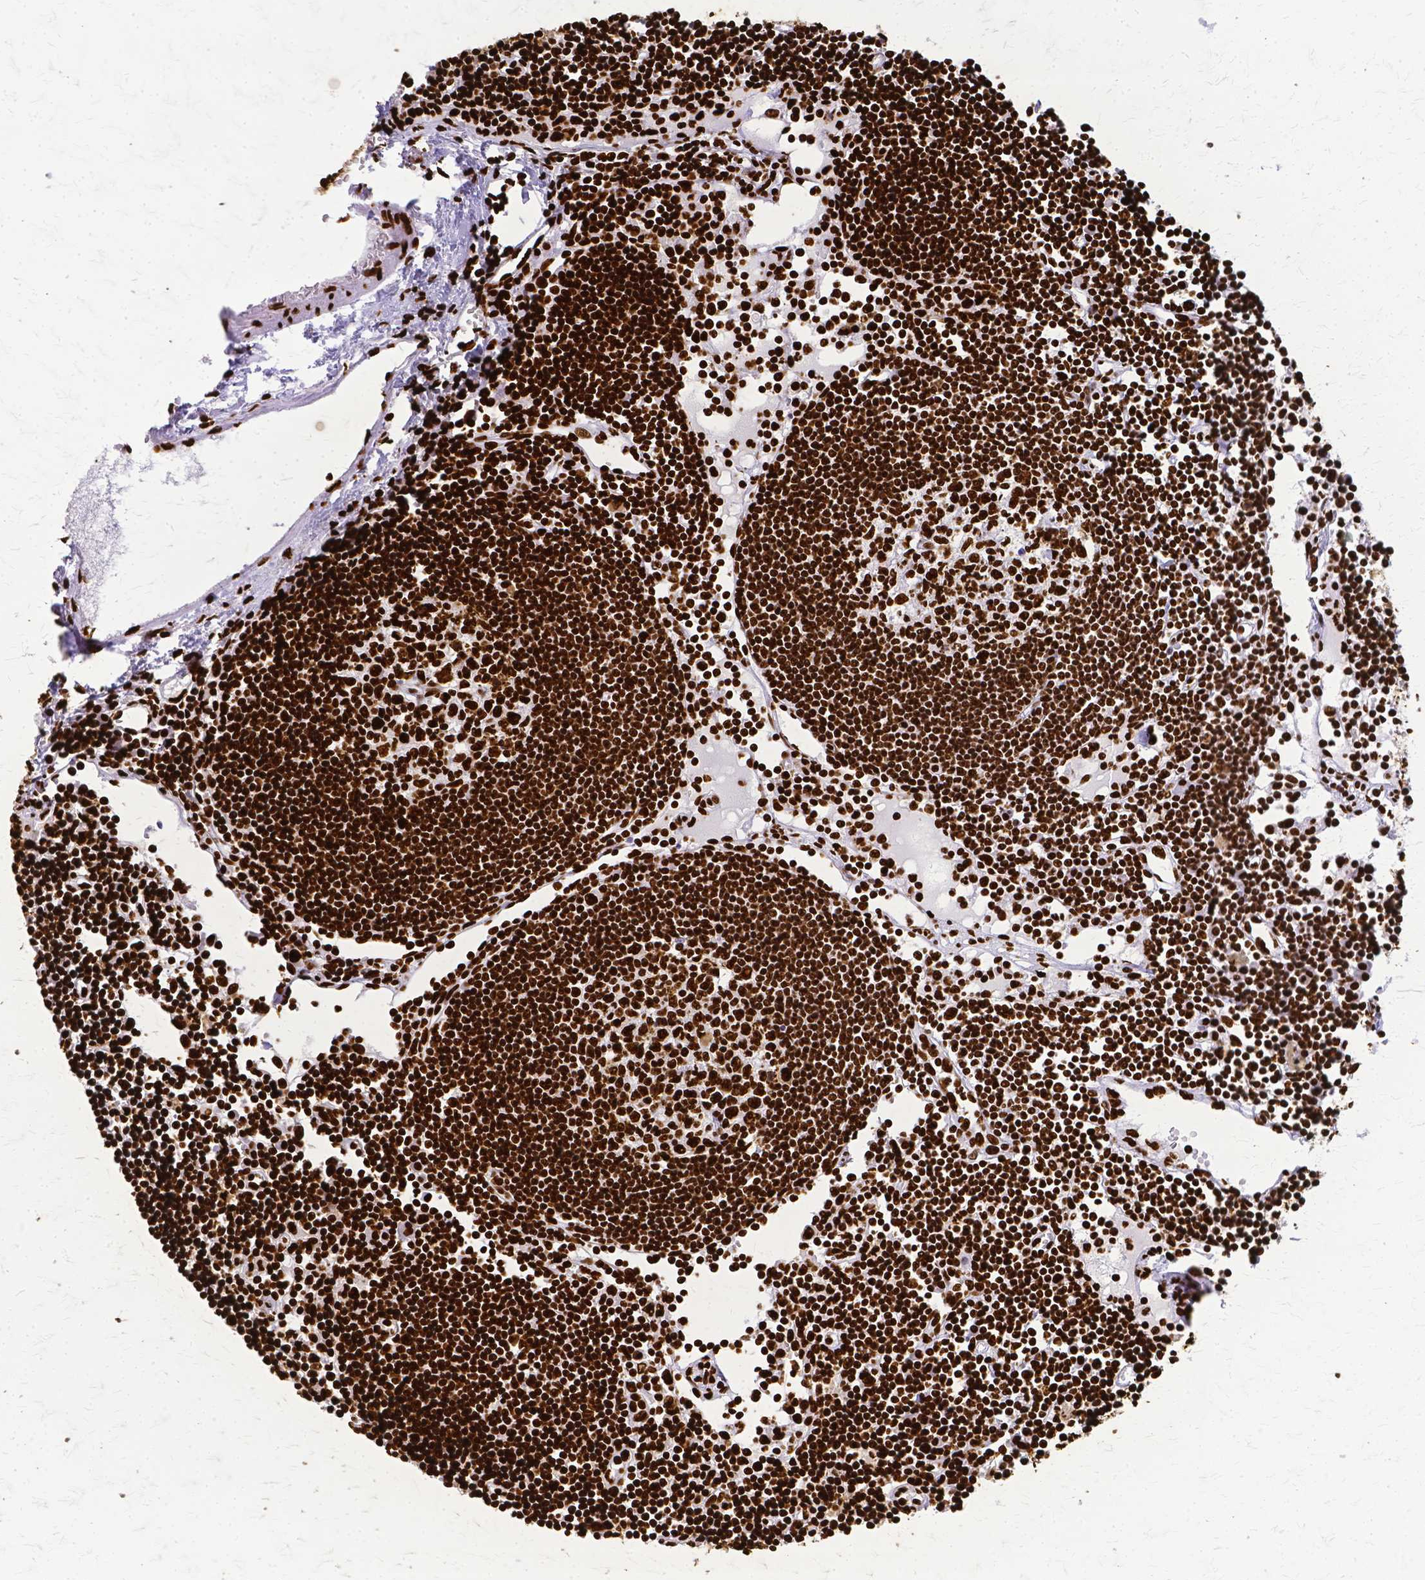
{"staining": {"intensity": "strong", "quantity": ">75%", "location": "nuclear"}, "tissue": "lymph node", "cell_type": "Germinal center cells", "image_type": "normal", "snomed": [{"axis": "morphology", "description": "Normal tissue, NOS"}, {"axis": "topography", "description": "Lymph node"}], "caption": "Immunohistochemical staining of normal lymph node displays >75% levels of strong nuclear protein expression in about >75% of germinal center cells. The staining was performed using DAB, with brown indicating positive protein expression. Nuclei are stained blue with hematoxylin.", "gene": "SFPQ", "patient": {"sex": "female", "age": 65}}